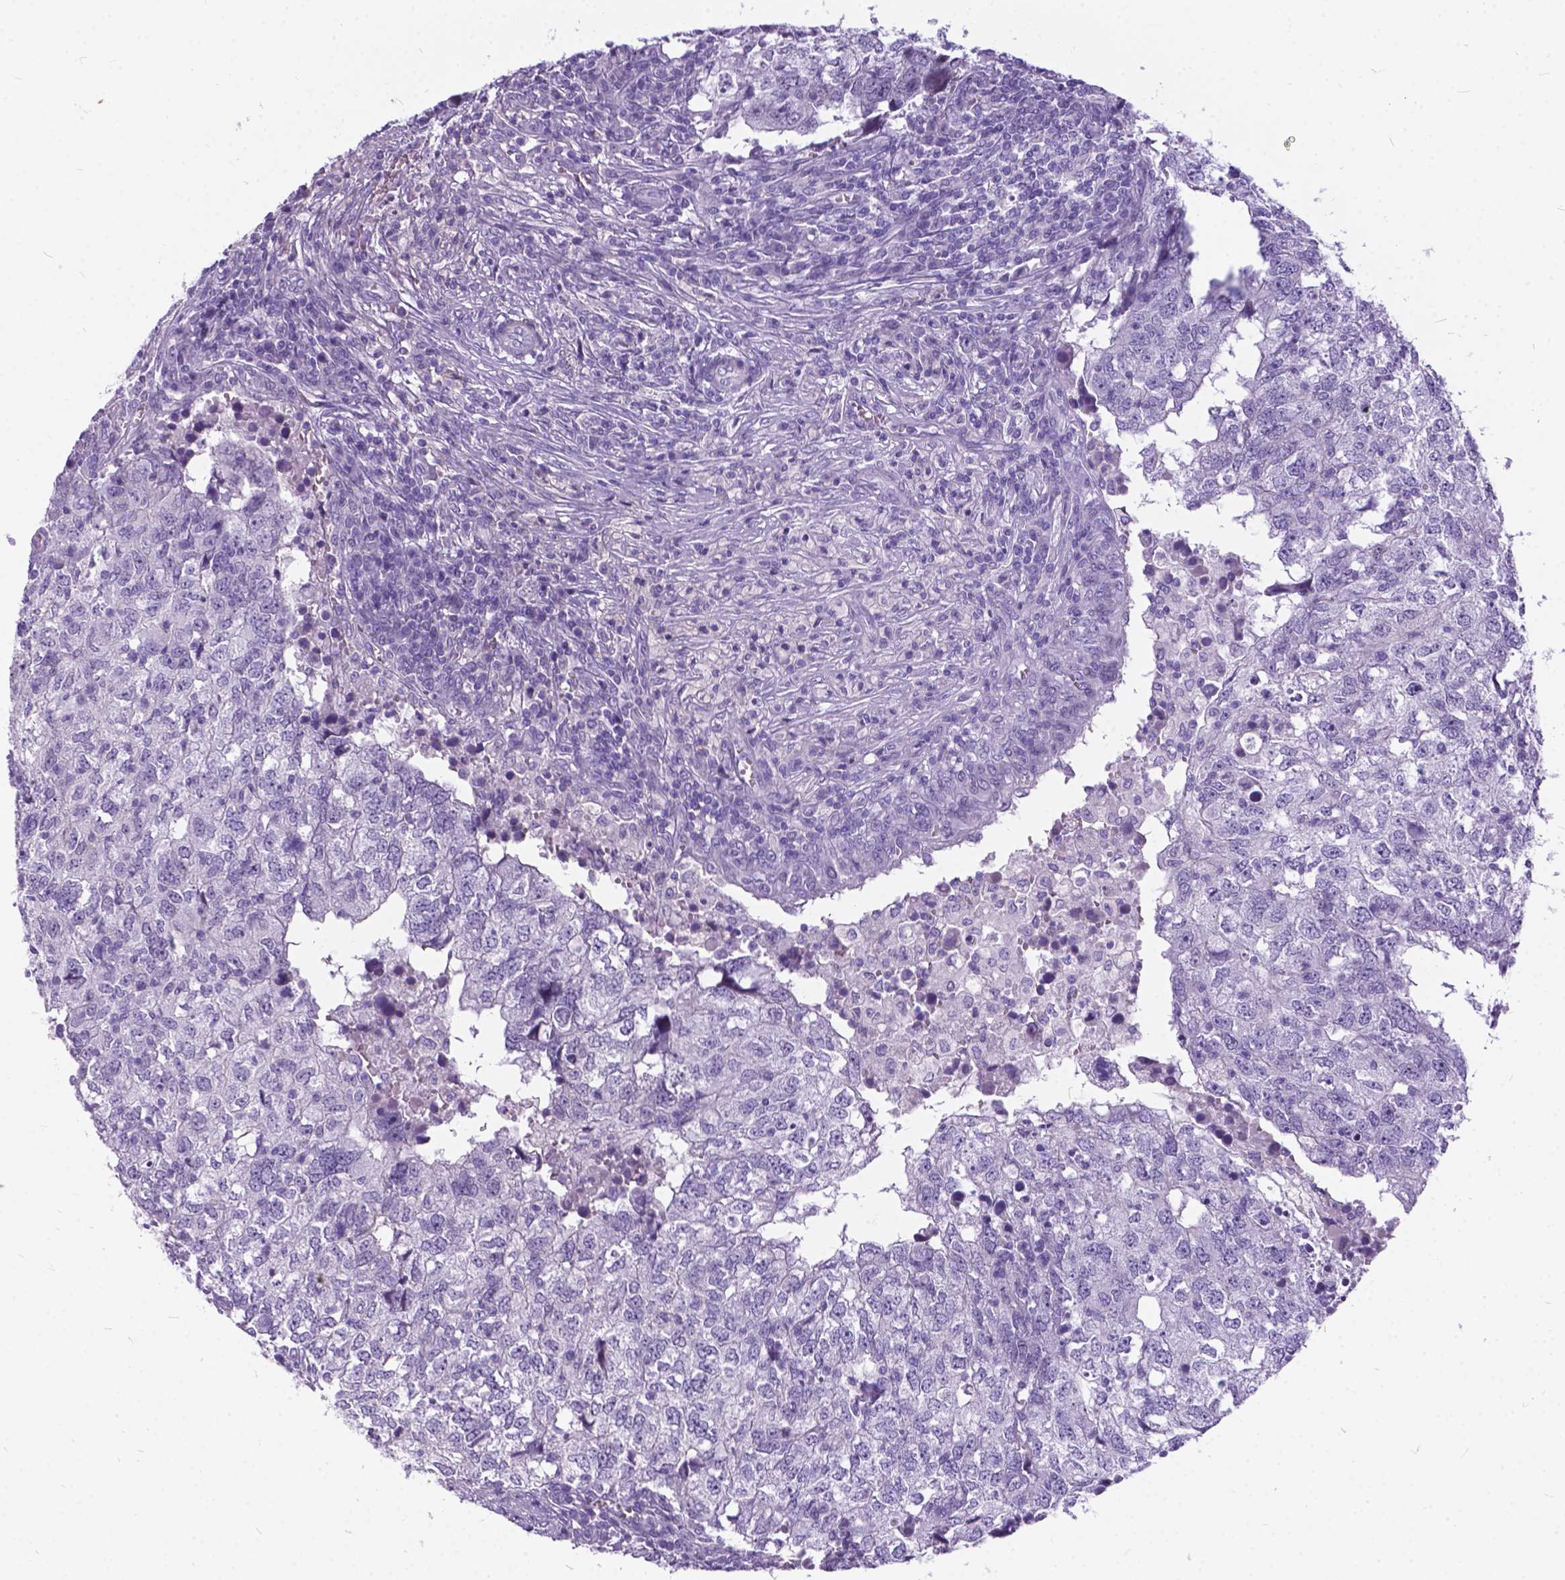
{"staining": {"intensity": "negative", "quantity": "none", "location": "none"}, "tissue": "breast cancer", "cell_type": "Tumor cells", "image_type": "cancer", "snomed": [{"axis": "morphology", "description": "Duct carcinoma"}, {"axis": "topography", "description": "Breast"}], "caption": "The histopathology image exhibits no staining of tumor cells in breast cancer (intraductal carcinoma). Brightfield microscopy of IHC stained with DAB (brown) and hematoxylin (blue), captured at high magnification.", "gene": "BSND", "patient": {"sex": "female", "age": 30}}